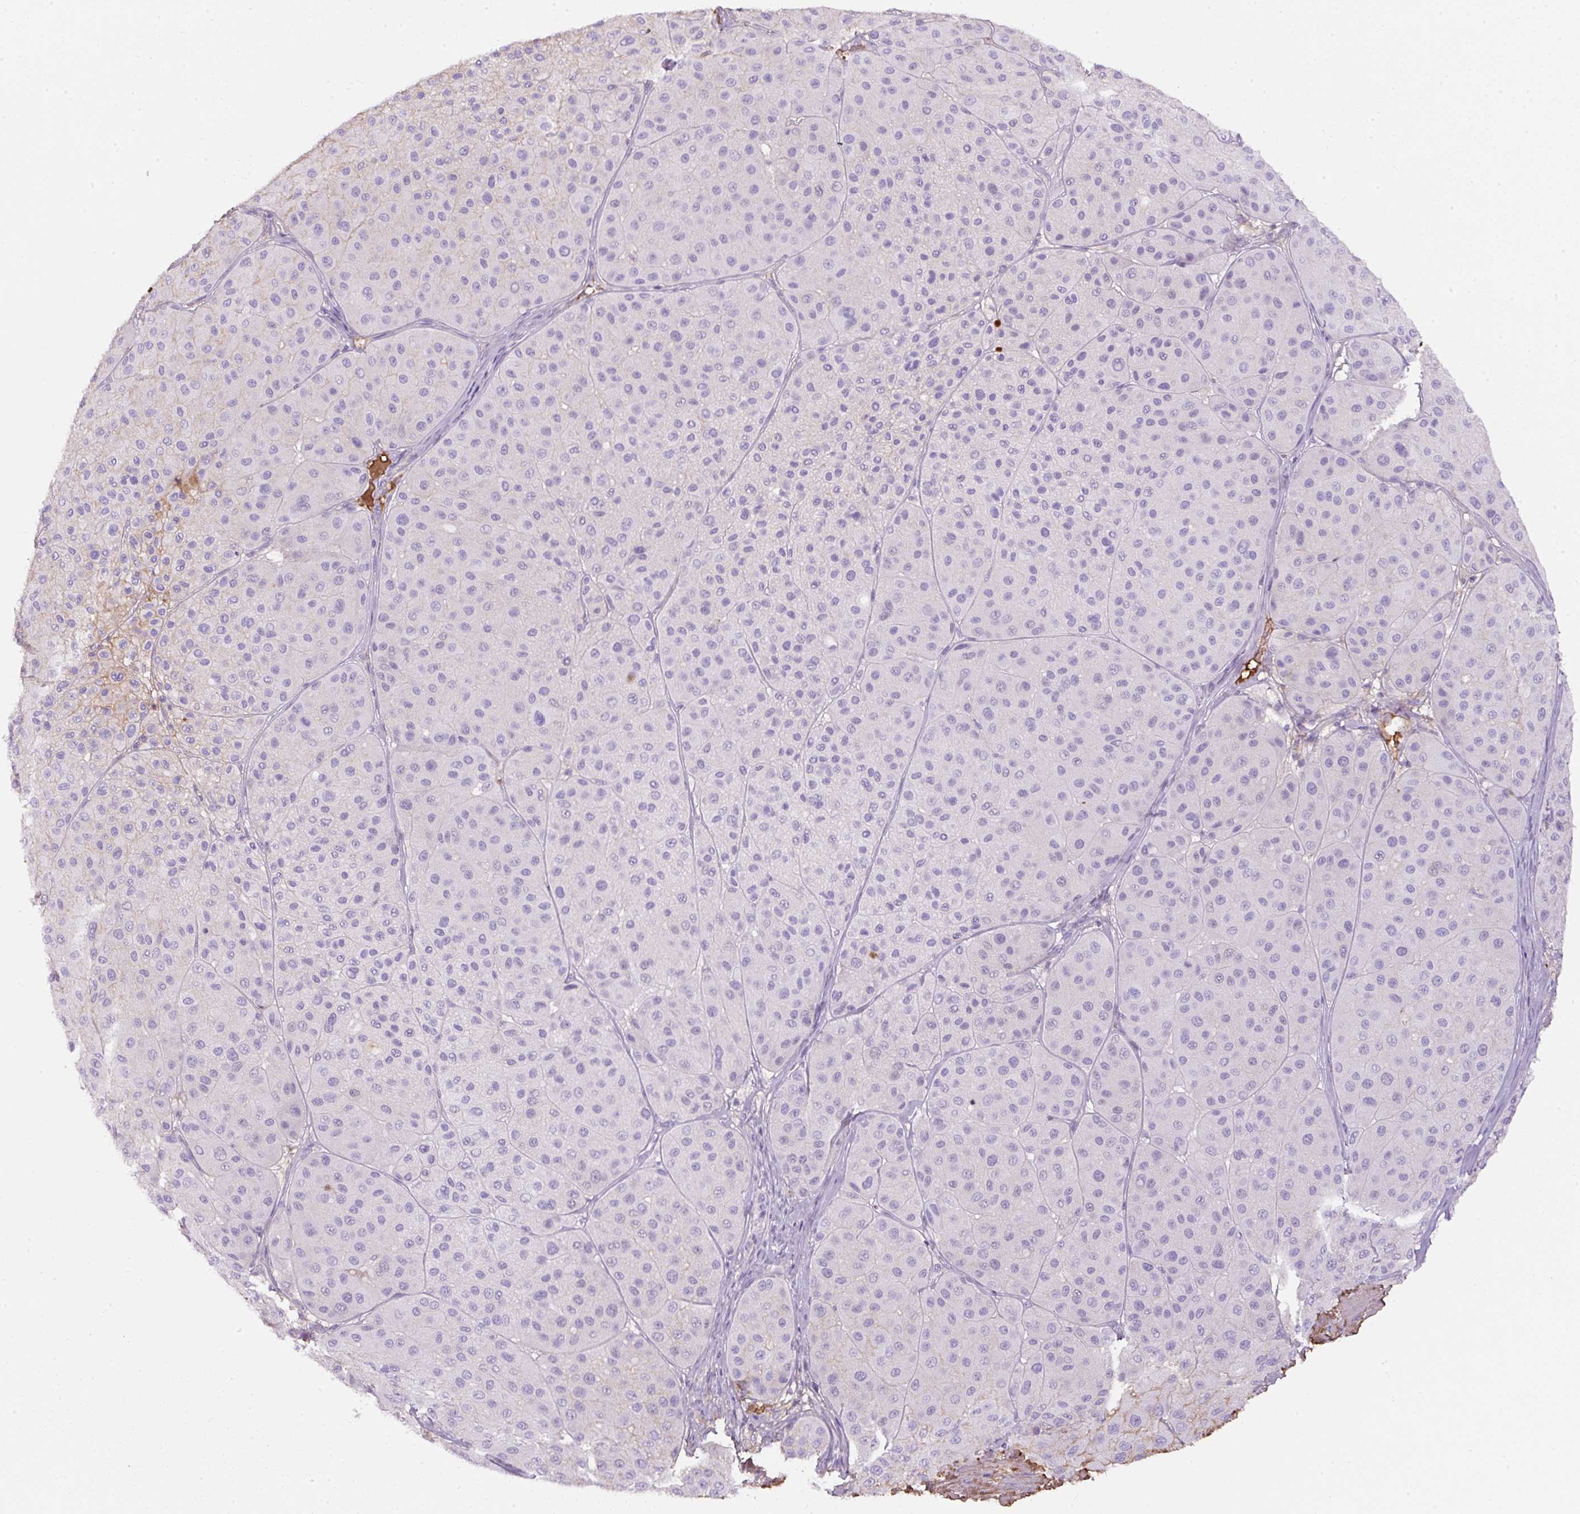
{"staining": {"intensity": "negative", "quantity": "none", "location": "none"}, "tissue": "melanoma", "cell_type": "Tumor cells", "image_type": "cancer", "snomed": [{"axis": "morphology", "description": "Malignant melanoma, Metastatic site"}, {"axis": "topography", "description": "Smooth muscle"}], "caption": "Micrograph shows no protein expression in tumor cells of malignant melanoma (metastatic site) tissue.", "gene": "APOA1", "patient": {"sex": "male", "age": 41}}